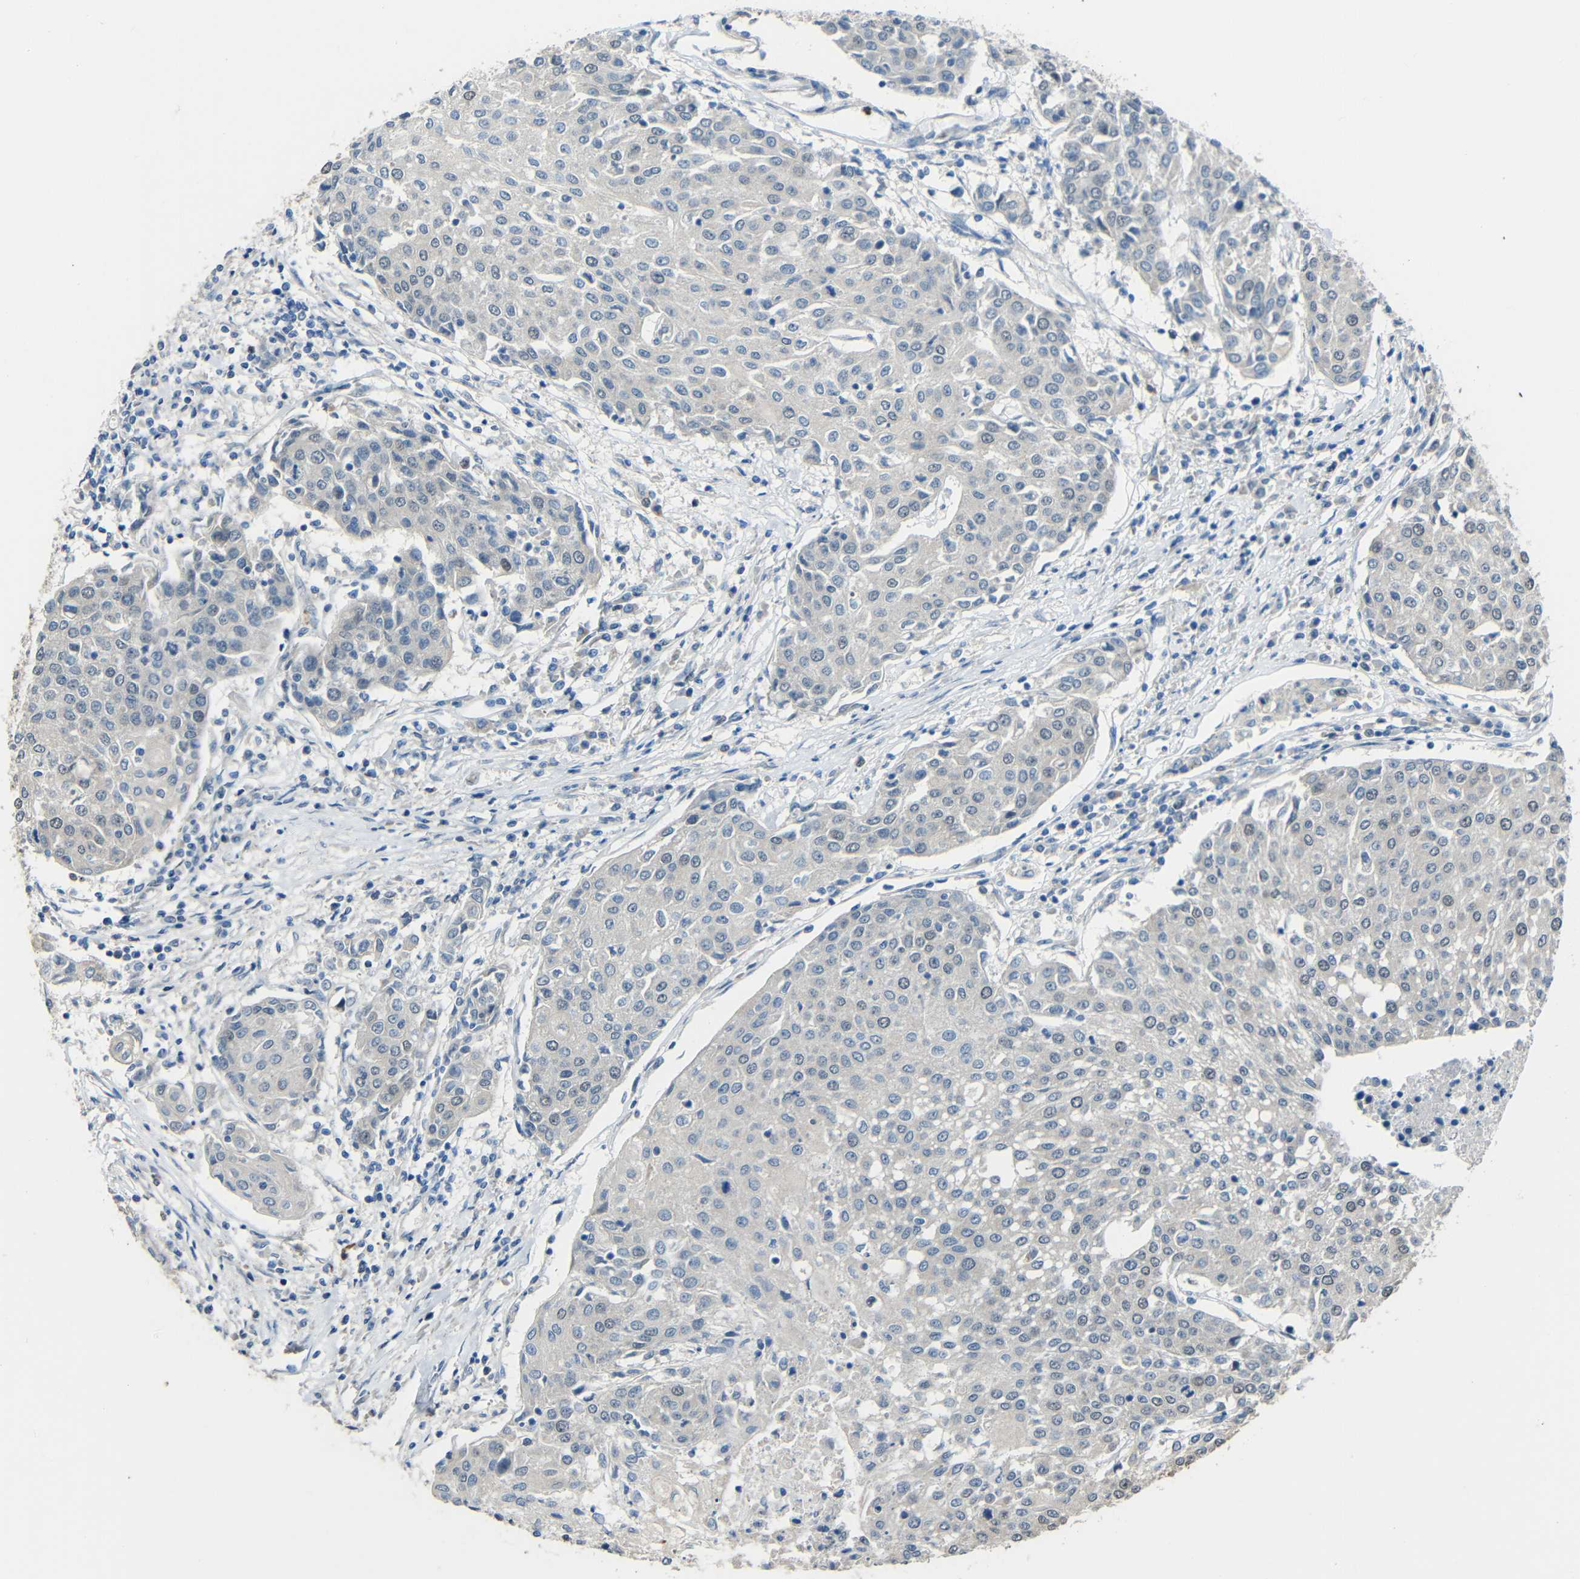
{"staining": {"intensity": "negative", "quantity": "none", "location": "none"}, "tissue": "urothelial cancer", "cell_type": "Tumor cells", "image_type": "cancer", "snomed": [{"axis": "morphology", "description": "Urothelial carcinoma, High grade"}, {"axis": "topography", "description": "Urinary bladder"}], "caption": "Urothelial carcinoma (high-grade) was stained to show a protein in brown. There is no significant expression in tumor cells. The staining is performed using DAB brown chromogen with nuclei counter-stained in using hematoxylin.", "gene": "STBD1", "patient": {"sex": "female", "age": 85}}